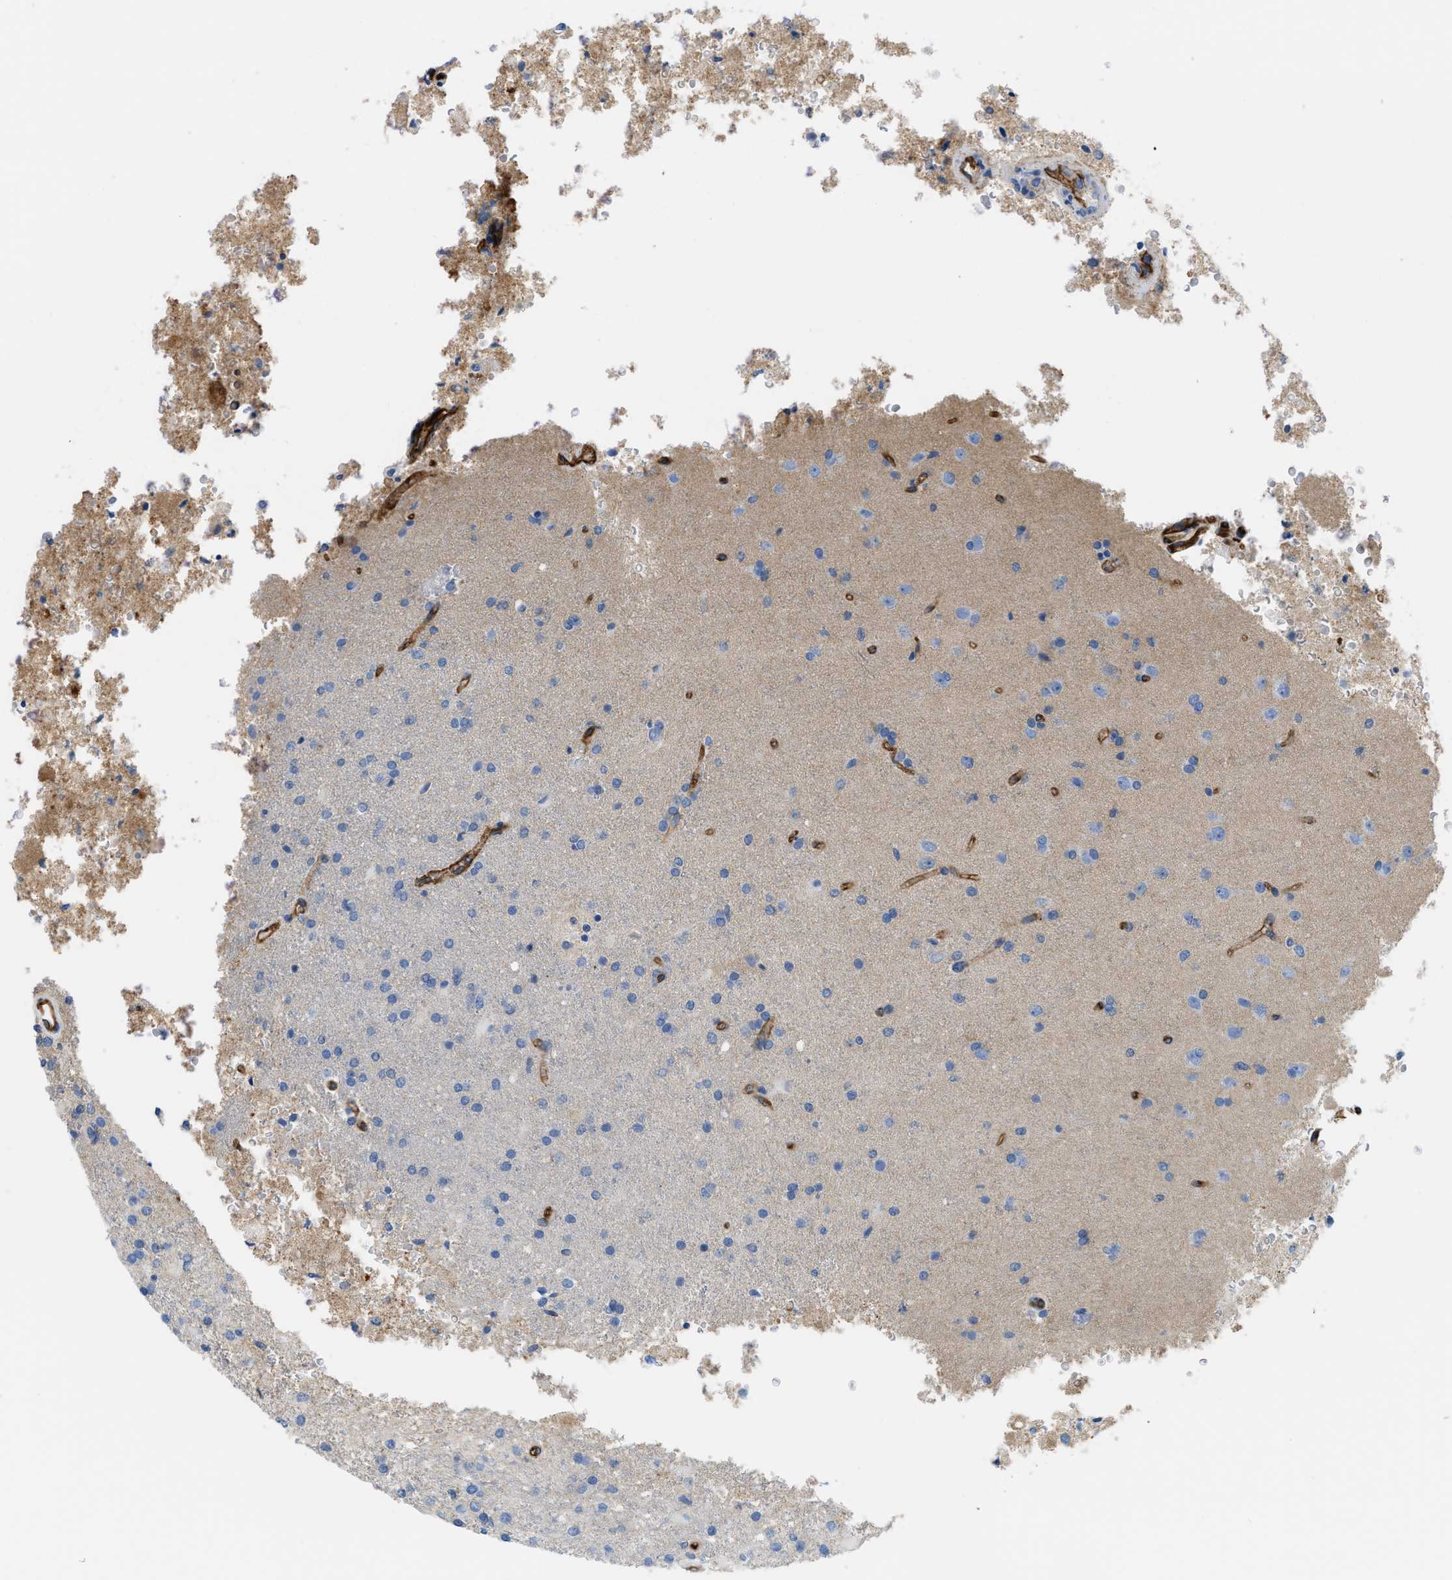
{"staining": {"intensity": "negative", "quantity": "none", "location": "none"}, "tissue": "glioma", "cell_type": "Tumor cells", "image_type": "cancer", "snomed": [{"axis": "morphology", "description": "Normal tissue, NOS"}, {"axis": "morphology", "description": "Glioma, malignant, High grade"}, {"axis": "topography", "description": "Cerebral cortex"}], "caption": "Immunohistochemistry of human glioma shows no positivity in tumor cells. The staining was performed using DAB (3,3'-diaminobenzidine) to visualize the protein expression in brown, while the nuclei were stained in blue with hematoxylin (Magnification: 20x).", "gene": "SLC3A2", "patient": {"sex": "male", "age": 77}}